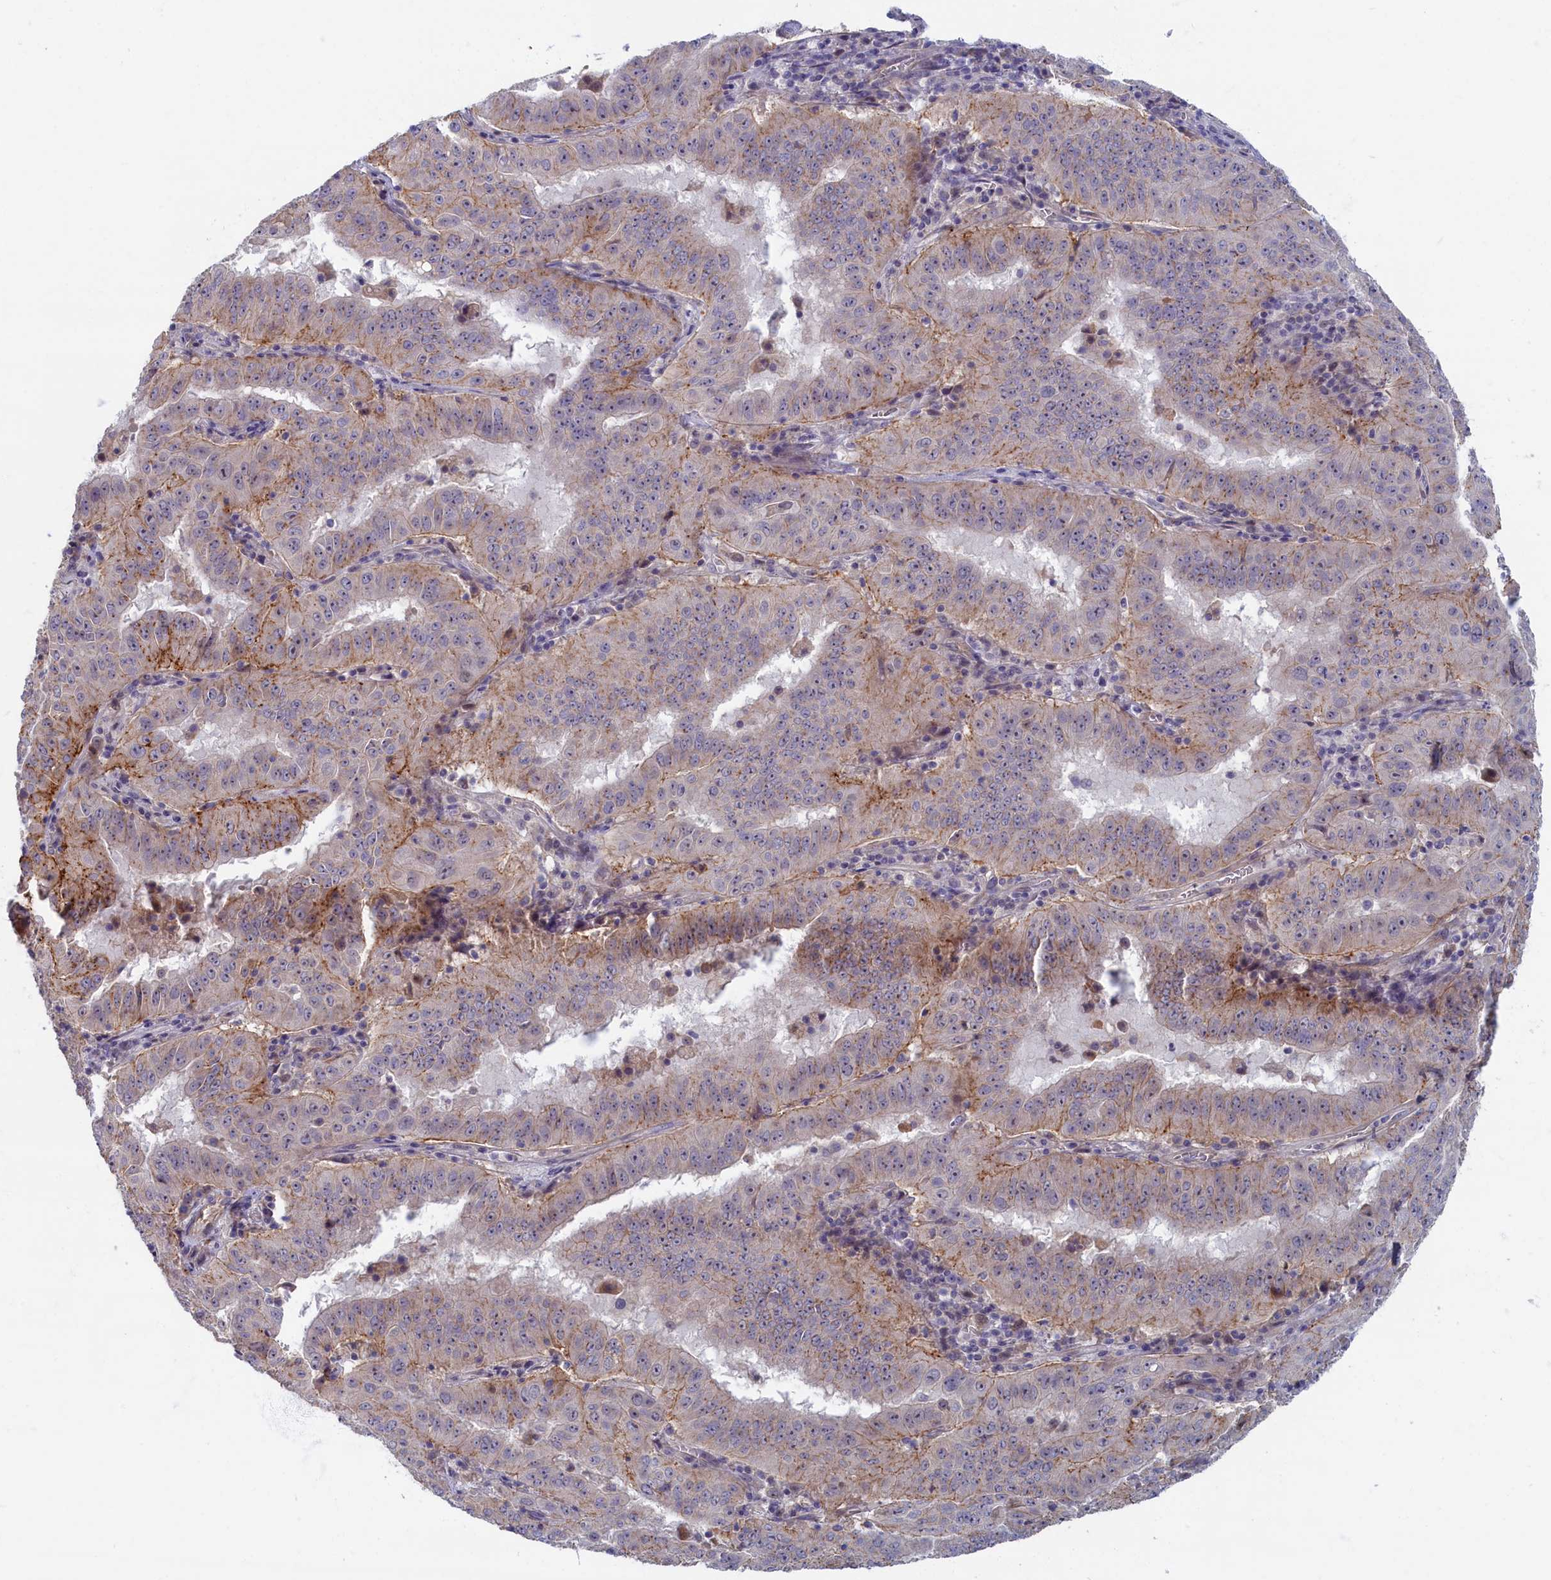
{"staining": {"intensity": "weak", "quantity": "25%-75%", "location": "cytoplasmic/membranous"}, "tissue": "pancreatic cancer", "cell_type": "Tumor cells", "image_type": "cancer", "snomed": [{"axis": "morphology", "description": "Adenocarcinoma, NOS"}, {"axis": "topography", "description": "Pancreas"}], "caption": "IHC staining of adenocarcinoma (pancreatic), which reveals low levels of weak cytoplasmic/membranous expression in about 25%-75% of tumor cells indicating weak cytoplasmic/membranous protein staining. The staining was performed using DAB (3,3'-diaminobenzidine) (brown) for protein detection and nuclei were counterstained in hematoxylin (blue).", "gene": "TRPM4", "patient": {"sex": "male", "age": 63}}